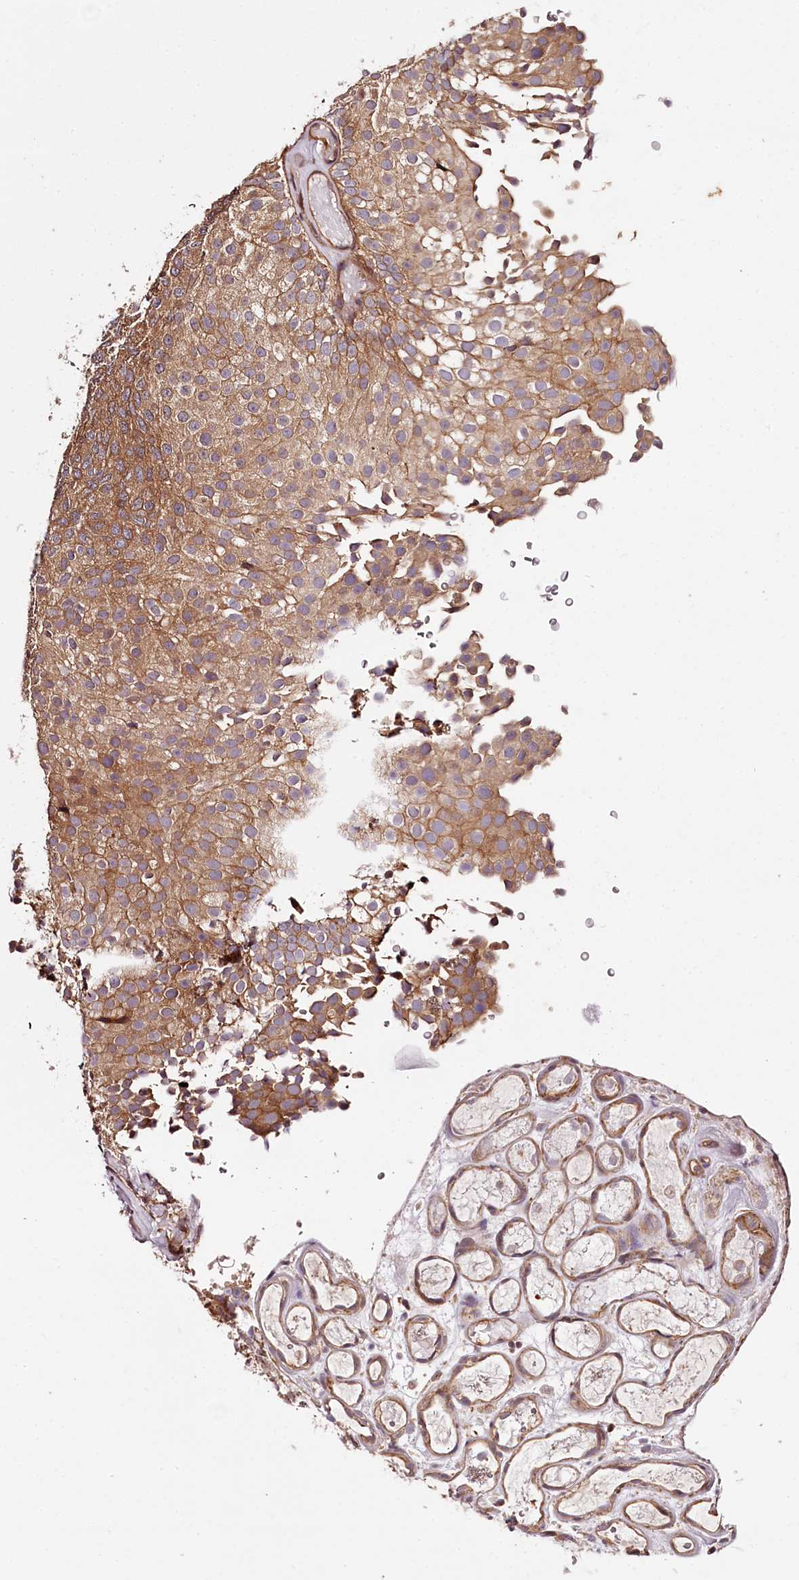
{"staining": {"intensity": "moderate", "quantity": ">75%", "location": "cytoplasmic/membranous"}, "tissue": "urothelial cancer", "cell_type": "Tumor cells", "image_type": "cancer", "snomed": [{"axis": "morphology", "description": "Urothelial carcinoma, Low grade"}, {"axis": "topography", "description": "Urinary bladder"}], "caption": "About >75% of tumor cells in urothelial cancer show moderate cytoplasmic/membranous protein expression as visualized by brown immunohistochemical staining.", "gene": "TARS1", "patient": {"sex": "male", "age": 78}}